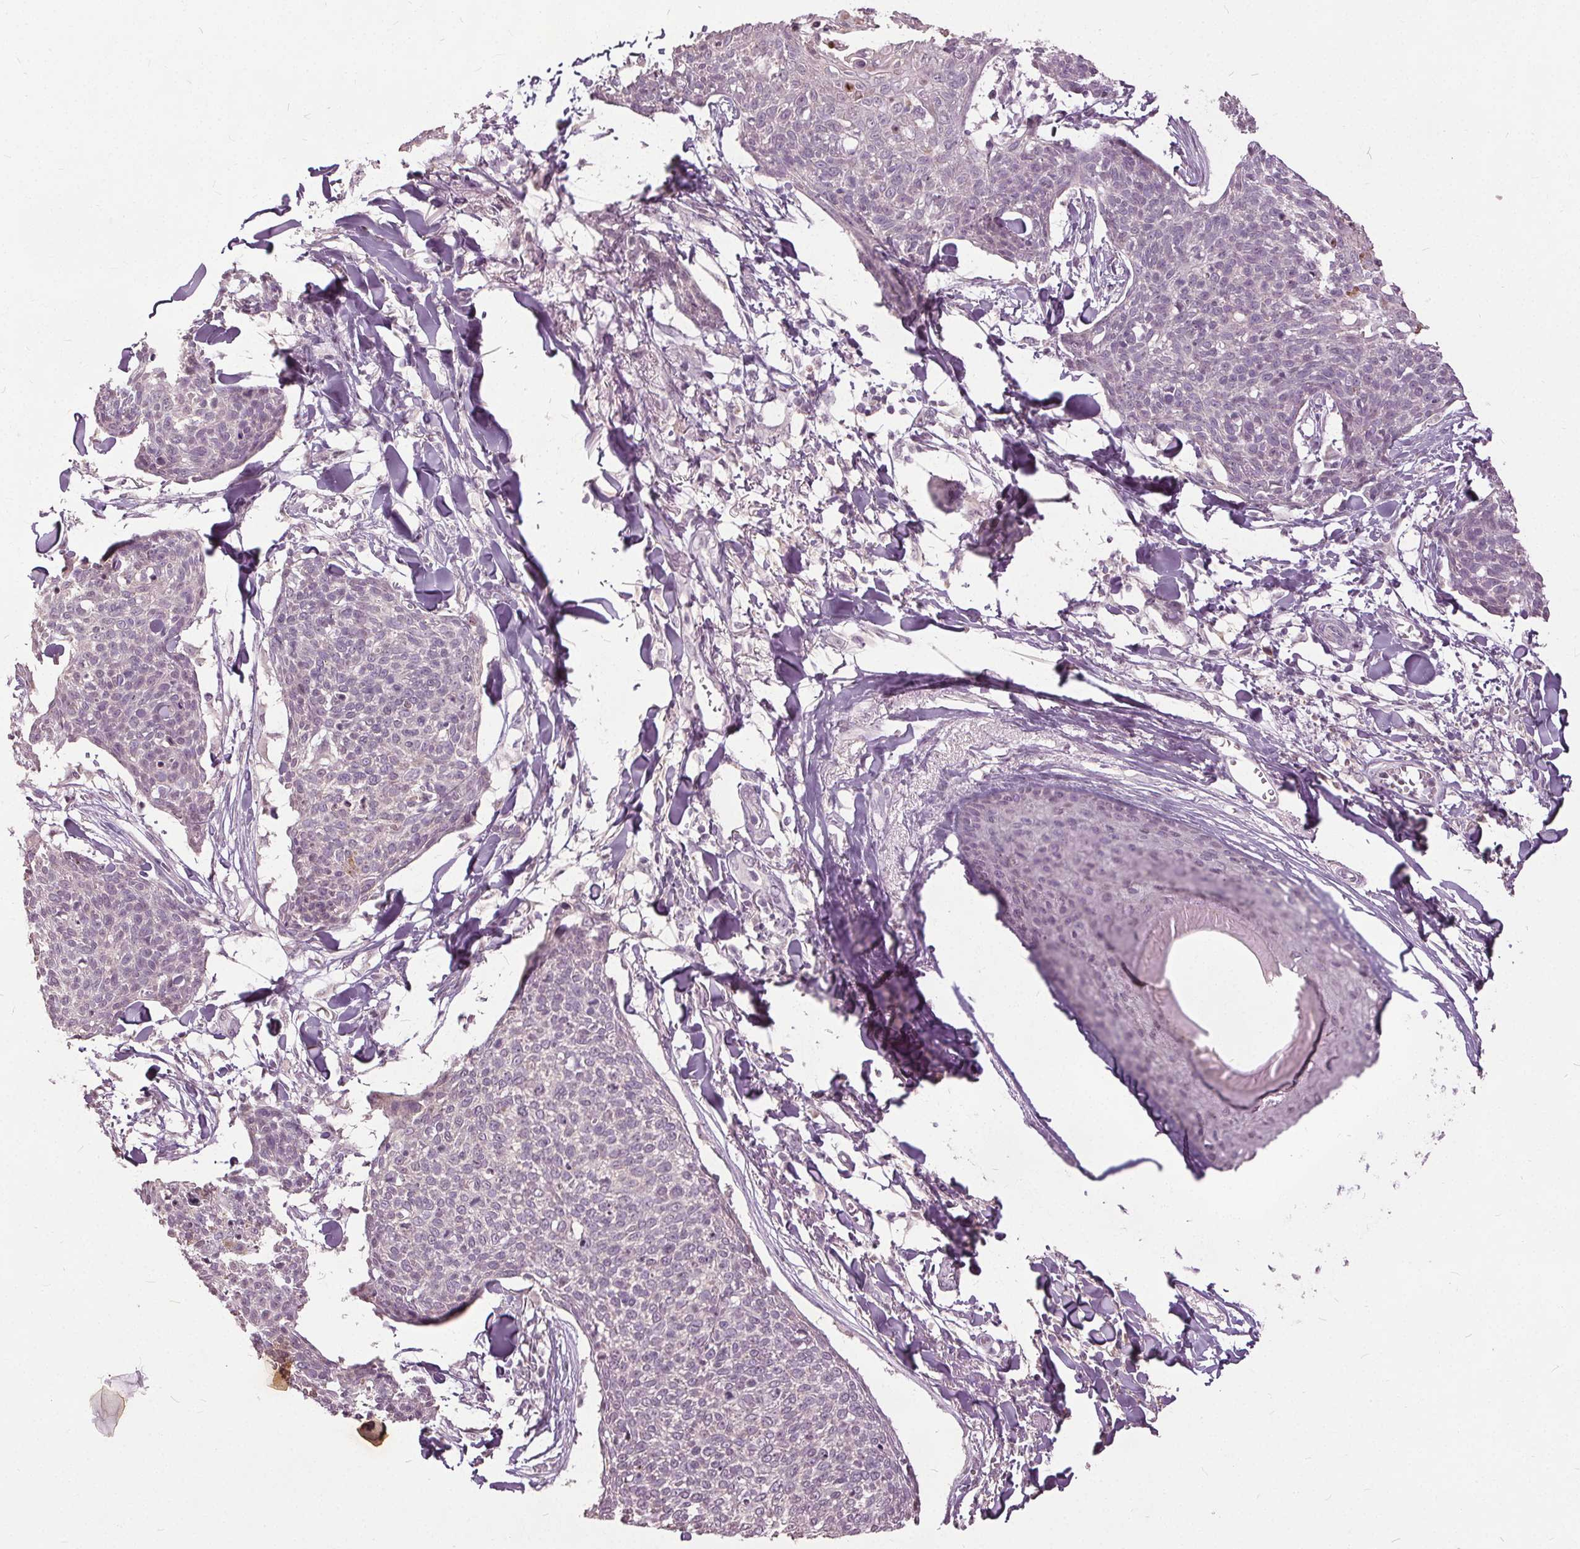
{"staining": {"intensity": "negative", "quantity": "none", "location": "none"}, "tissue": "skin cancer", "cell_type": "Tumor cells", "image_type": "cancer", "snomed": [{"axis": "morphology", "description": "Squamous cell carcinoma, NOS"}, {"axis": "topography", "description": "Skin"}, {"axis": "topography", "description": "Vulva"}], "caption": "Tumor cells show no significant protein positivity in skin cancer.", "gene": "CXCL16", "patient": {"sex": "female", "age": 75}}